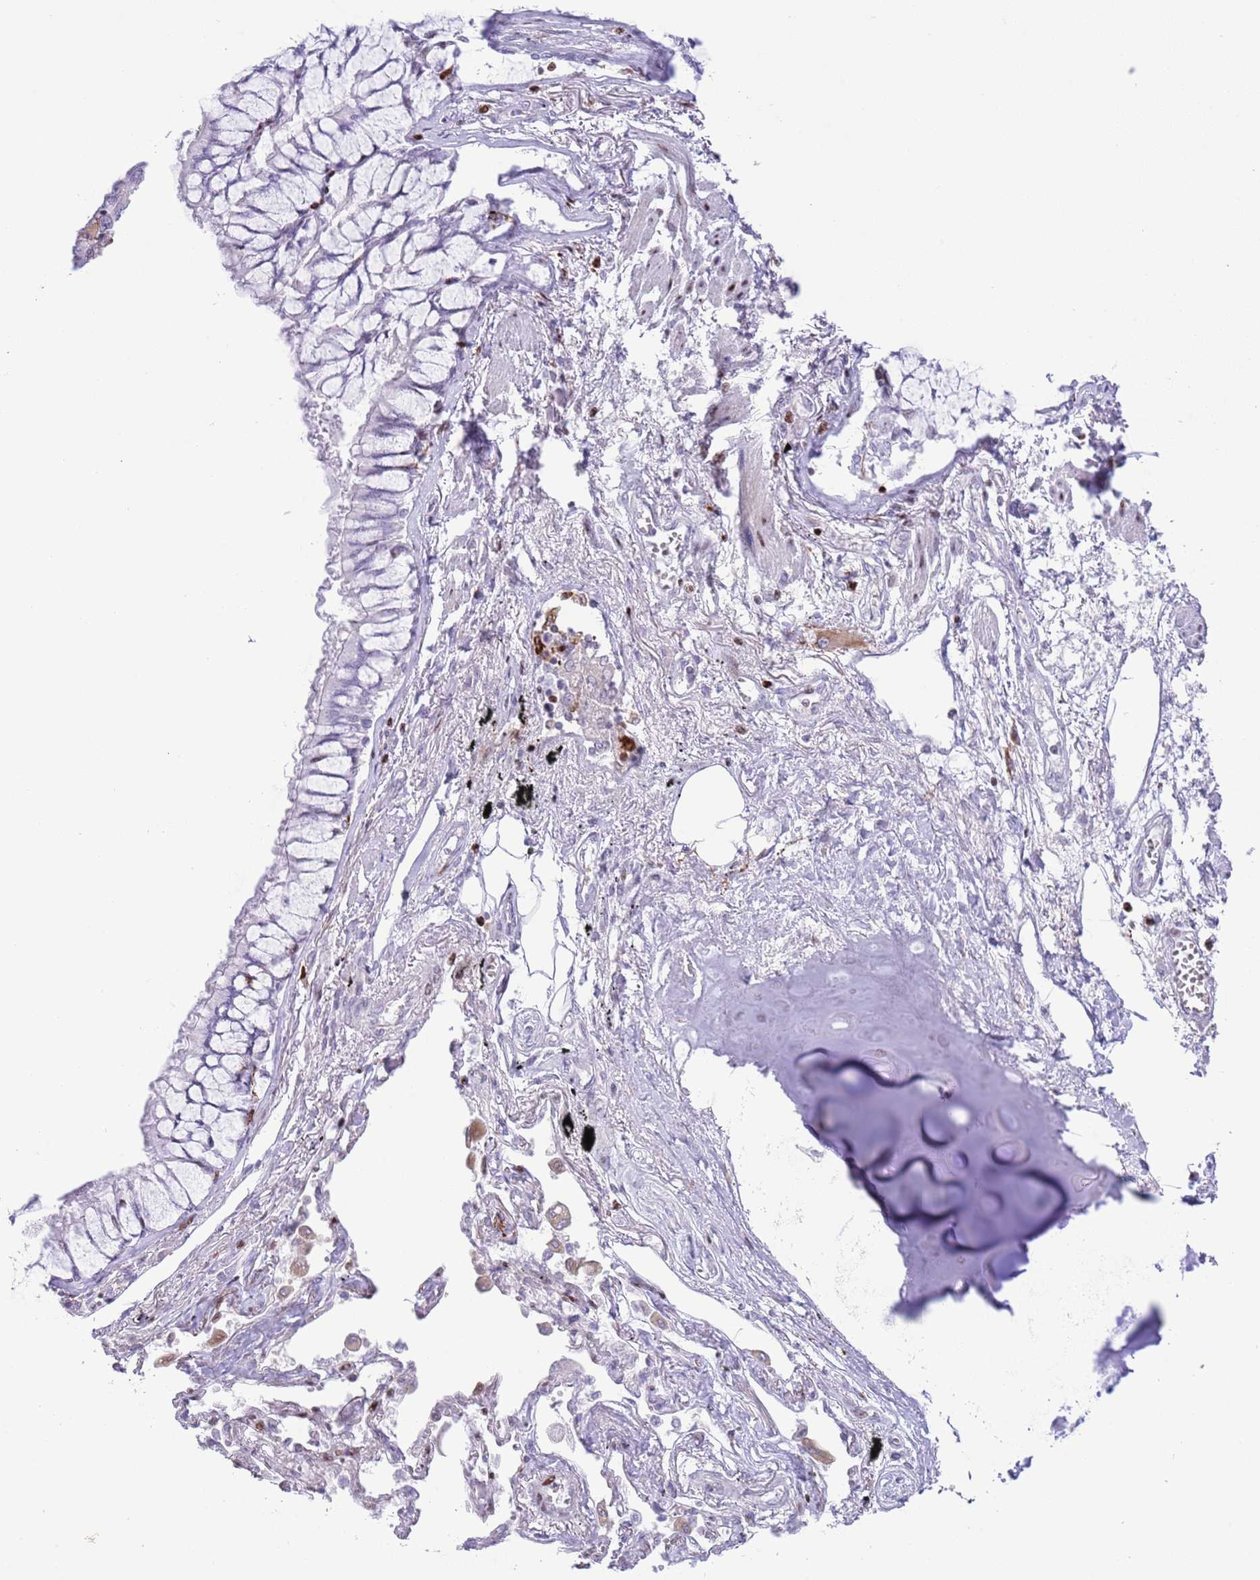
{"staining": {"intensity": "negative", "quantity": "none", "location": "none"}, "tissue": "lung cancer", "cell_type": "Tumor cells", "image_type": "cancer", "snomed": [{"axis": "morphology", "description": "Adenocarcinoma, NOS"}, {"axis": "topography", "description": "Lung"}], "caption": "The micrograph demonstrates no significant positivity in tumor cells of lung cancer (adenocarcinoma).", "gene": "ANO8", "patient": {"sex": "male", "age": 67}}